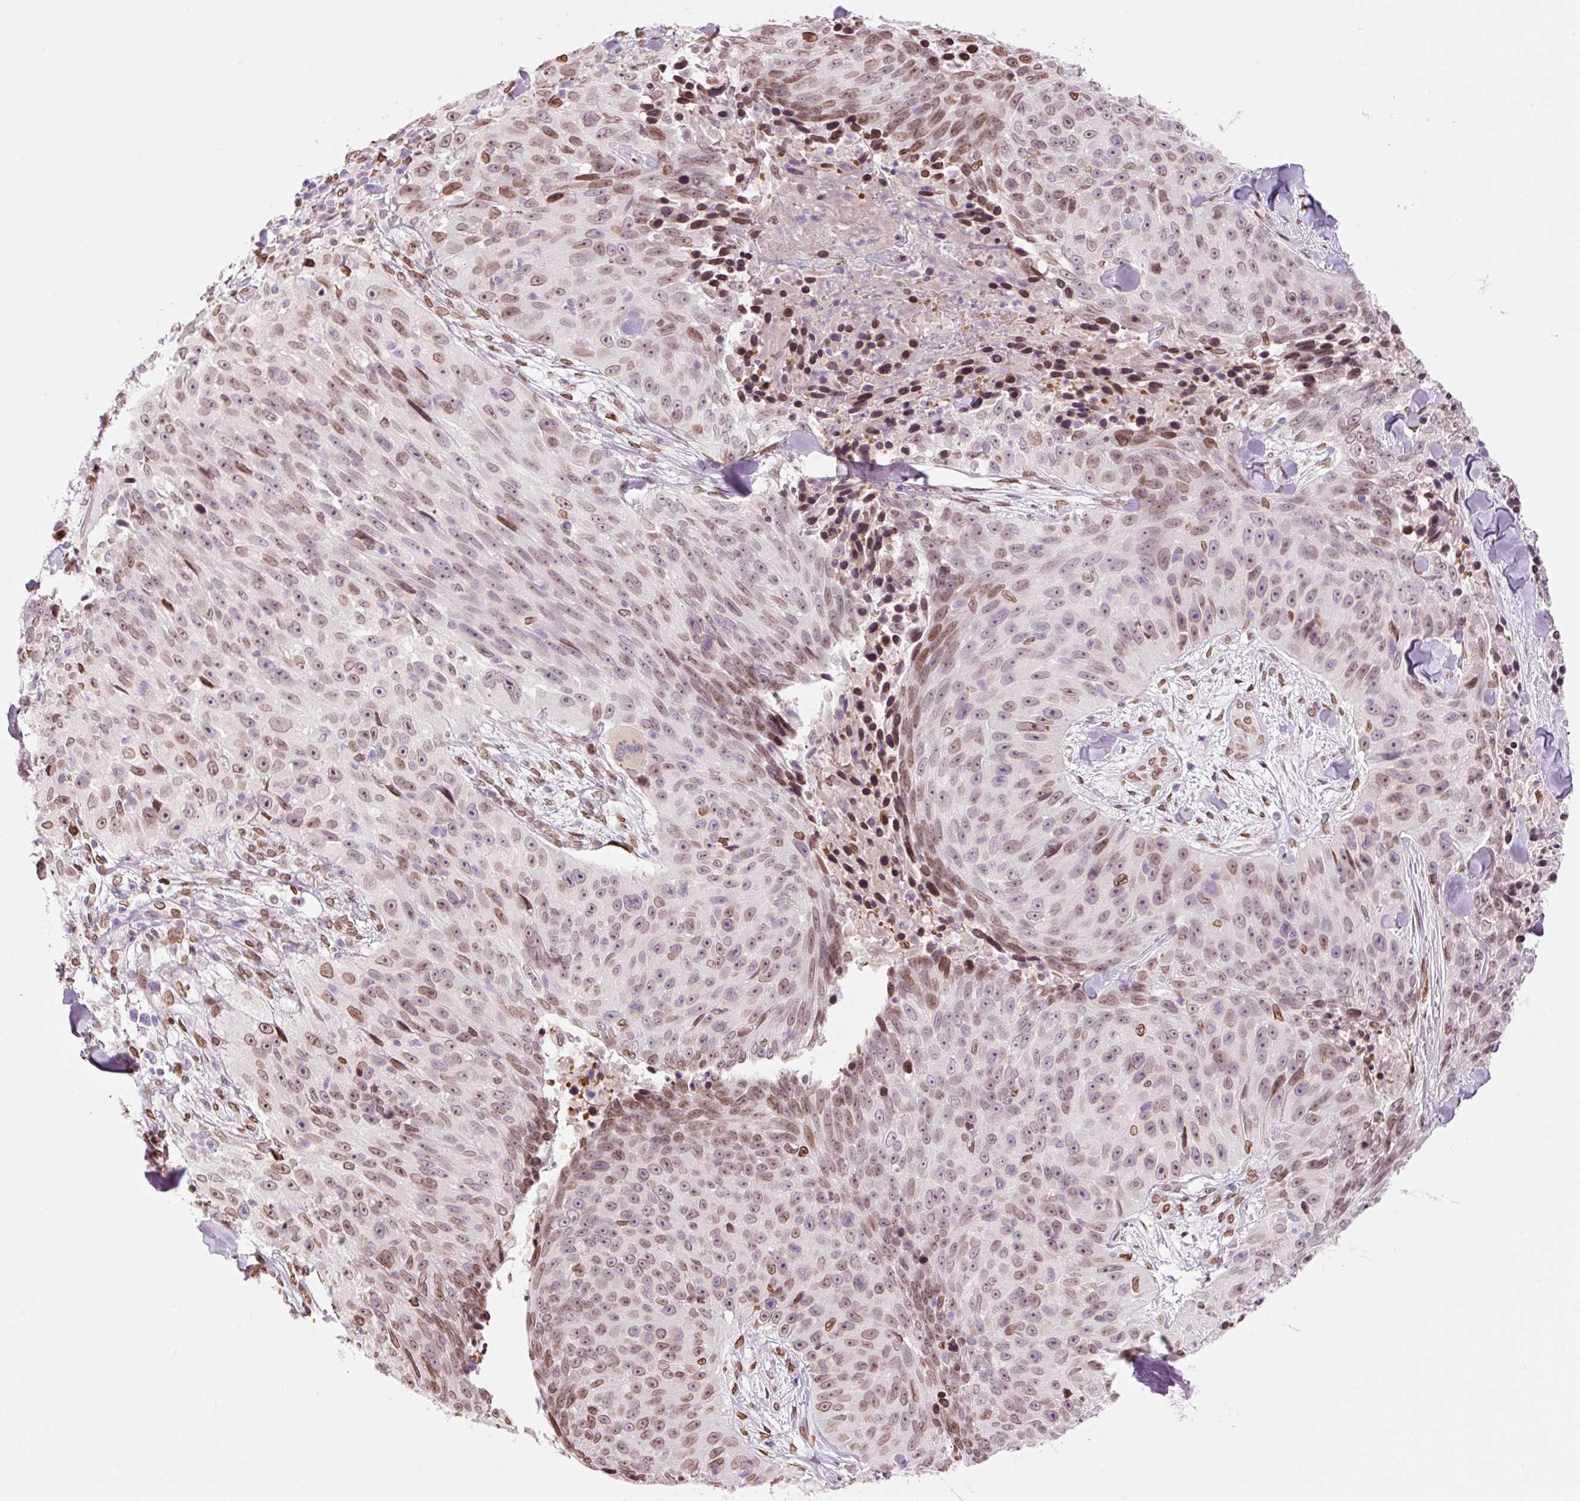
{"staining": {"intensity": "moderate", "quantity": "25%-75%", "location": "cytoplasmic/membranous,nuclear"}, "tissue": "skin cancer", "cell_type": "Tumor cells", "image_type": "cancer", "snomed": [{"axis": "morphology", "description": "Squamous cell carcinoma, NOS"}, {"axis": "topography", "description": "Skin"}], "caption": "Immunohistochemistry (IHC) (DAB (3,3'-diaminobenzidine)) staining of skin squamous cell carcinoma exhibits moderate cytoplasmic/membranous and nuclear protein expression in about 25%-75% of tumor cells.", "gene": "ZNF224", "patient": {"sex": "female", "age": 87}}